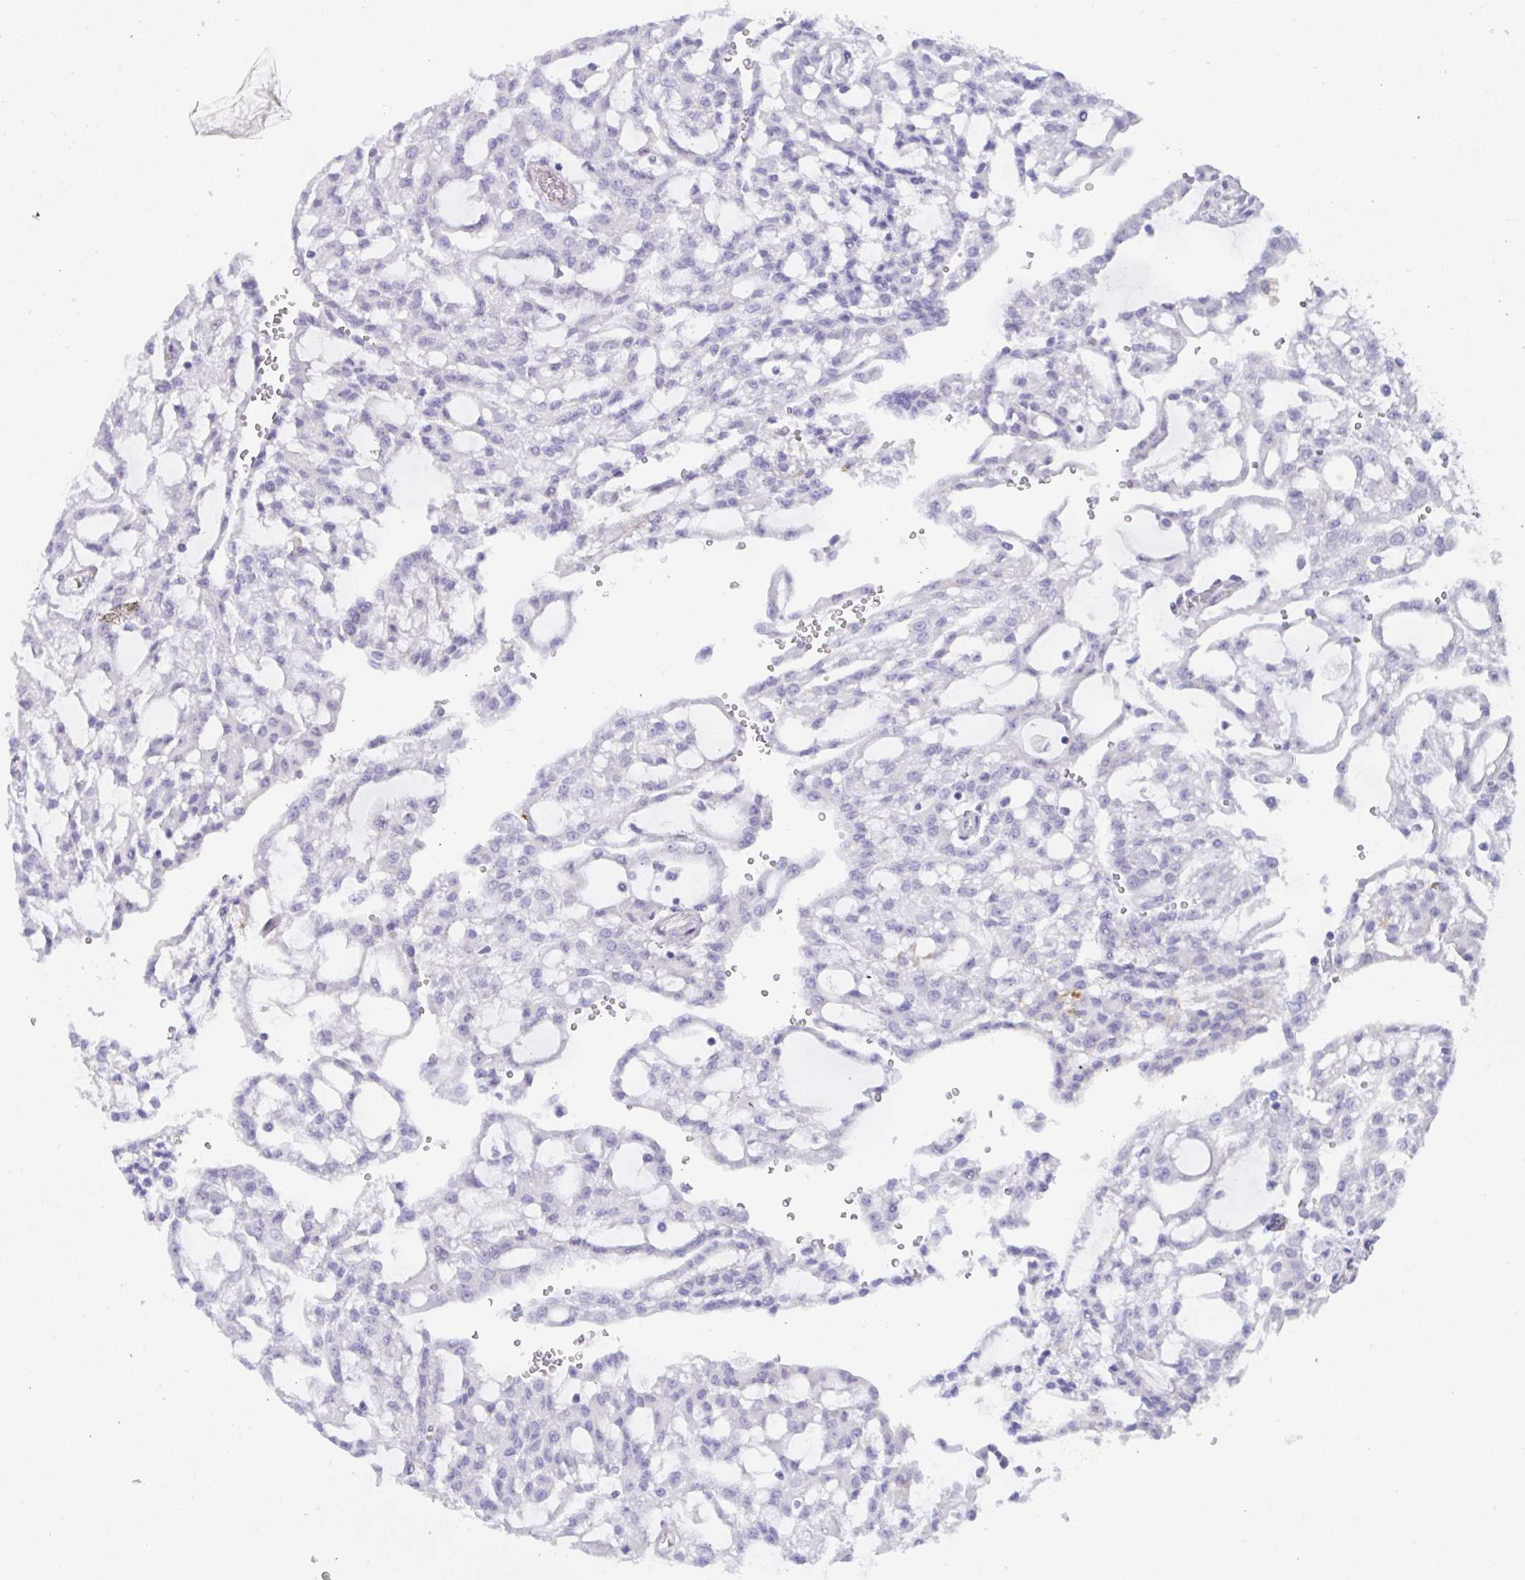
{"staining": {"intensity": "negative", "quantity": "none", "location": "none"}, "tissue": "renal cancer", "cell_type": "Tumor cells", "image_type": "cancer", "snomed": [{"axis": "morphology", "description": "Adenocarcinoma, NOS"}, {"axis": "topography", "description": "Kidney"}], "caption": "A photomicrograph of human renal cancer is negative for staining in tumor cells.", "gene": "ZNF713", "patient": {"sex": "male", "age": 63}}